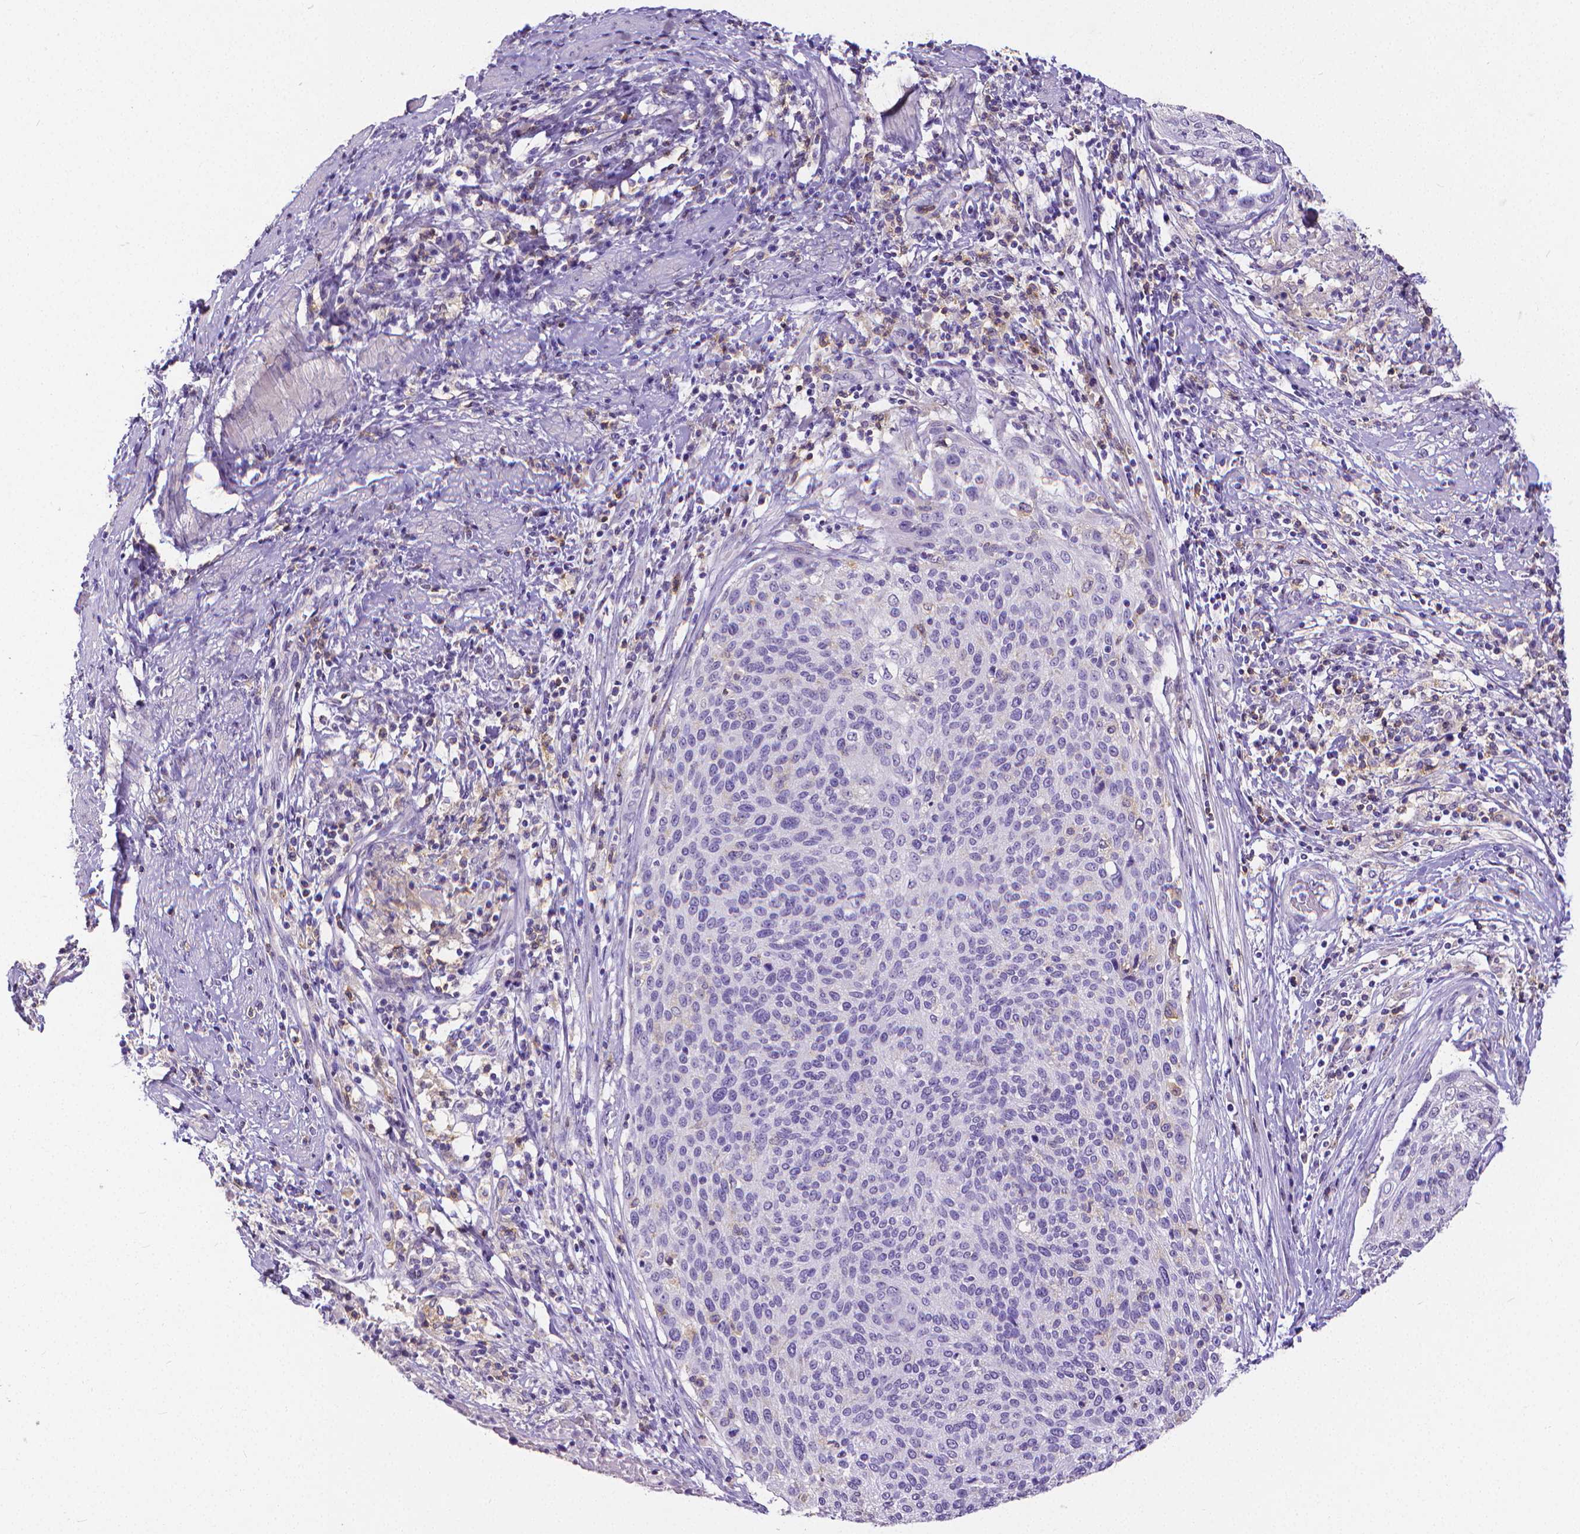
{"staining": {"intensity": "negative", "quantity": "none", "location": "none"}, "tissue": "cervical cancer", "cell_type": "Tumor cells", "image_type": "cancer", "snomed": [{"axis": "morphology", "description": "Squamous cell carcinoma, NOS"}, {"axis": "topography", "description": "Cervix"}], "caption": "Histopathology image shows no protein positivity in tumor cells of cervical squamous cell carcinoma tissue.", "gene": "CD4", "patient": {"sex": "female", "age": 31}}